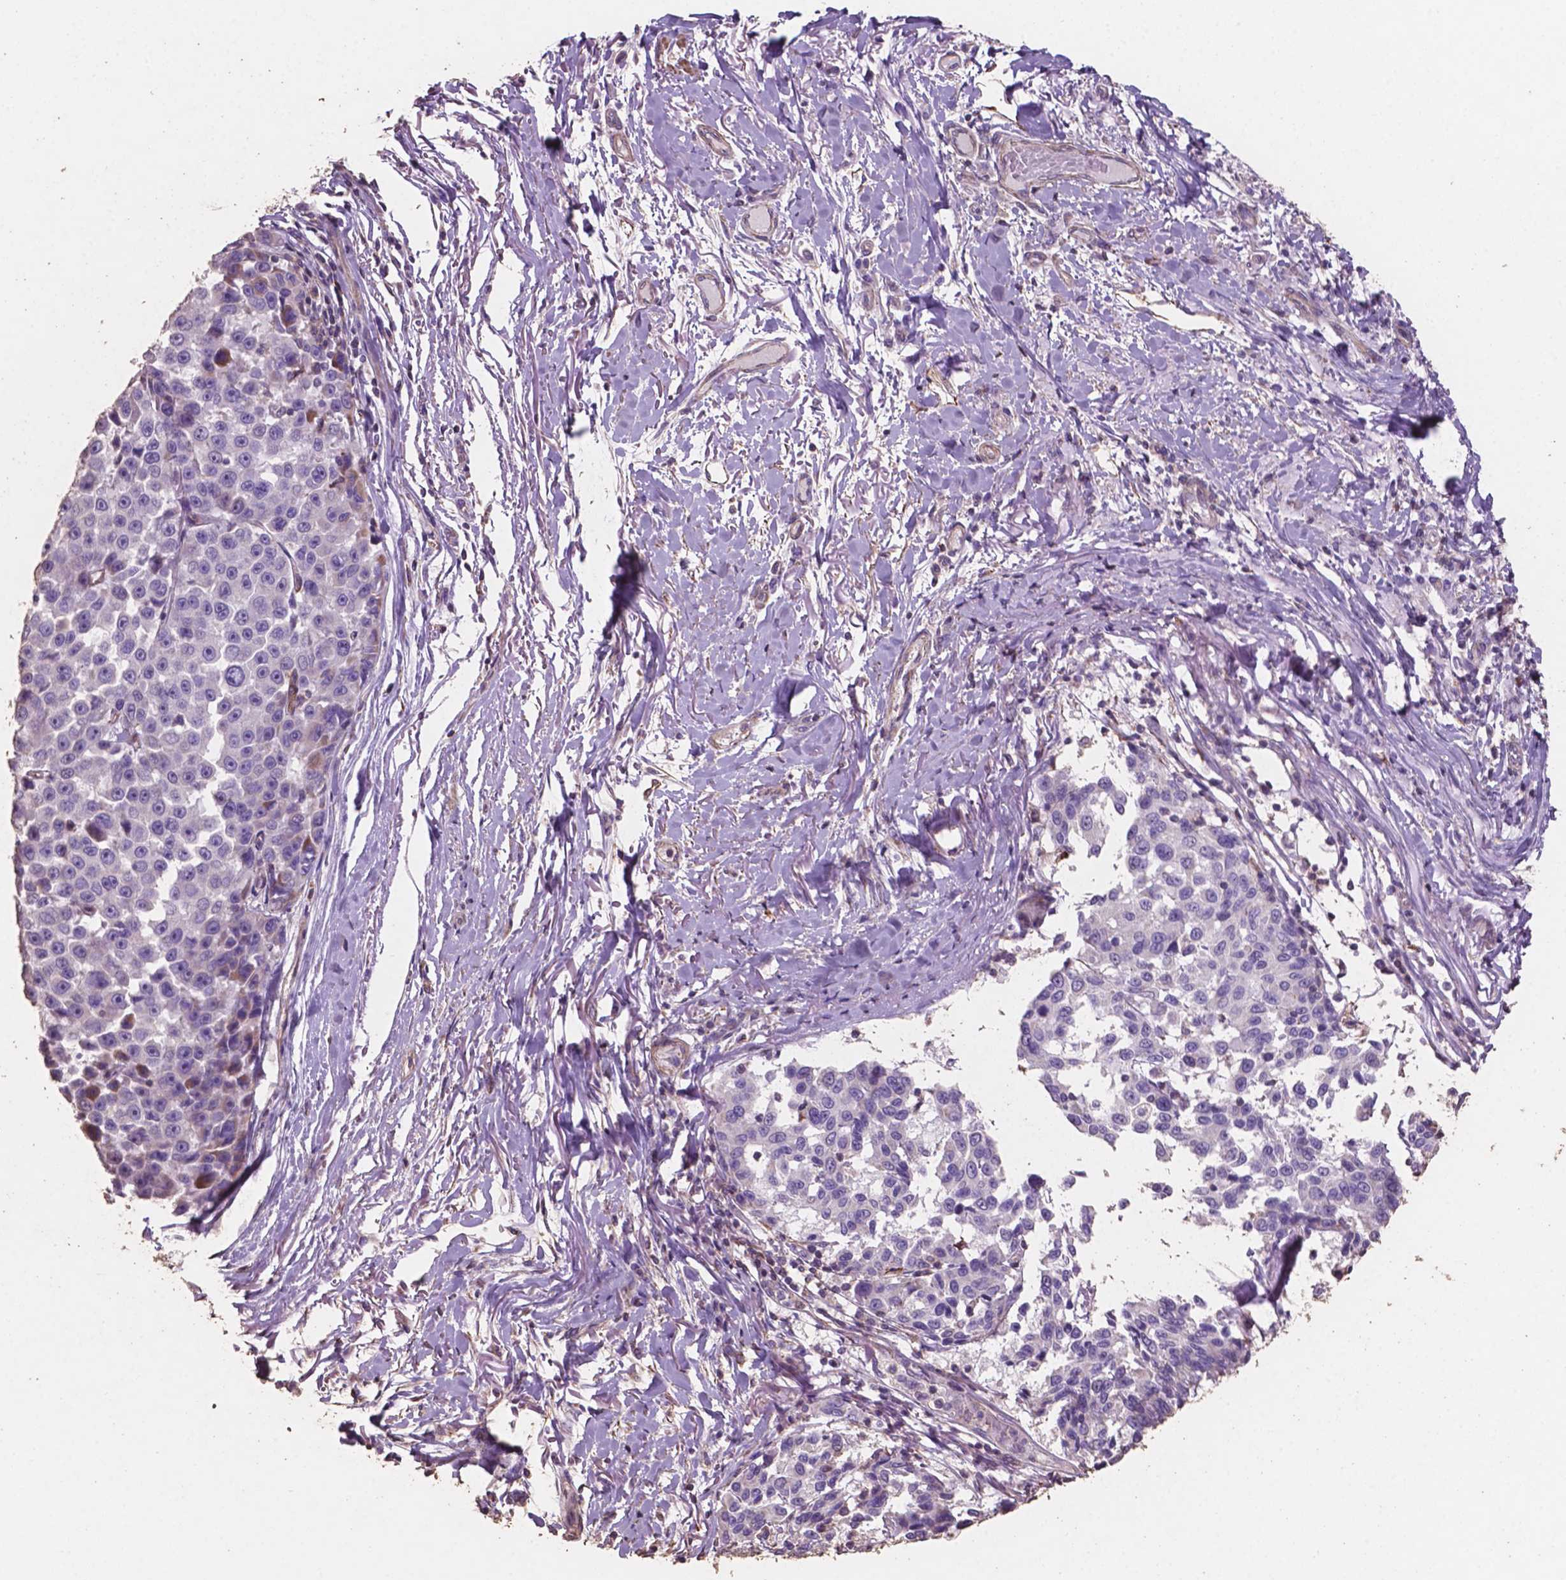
{"staining": {"intensity": "negative", "quantity": "none", "location": "none"}, "tissue": "melanoma", "cell_type": "Tumor cells", "image_type": "cancer", "snomed": [{"axis": "morphology", "description": "Malignant melanoma, NOS"}, {"axis": "topography", "description": "Skin"}], "caption": "The immunohistochemistry micrograph has no significant positivity in tumor cells of melanoma tissue. Nuclei are stained in blue.", "gene": "COMMD4", "patient": {"sex": "female", "age": 66}}